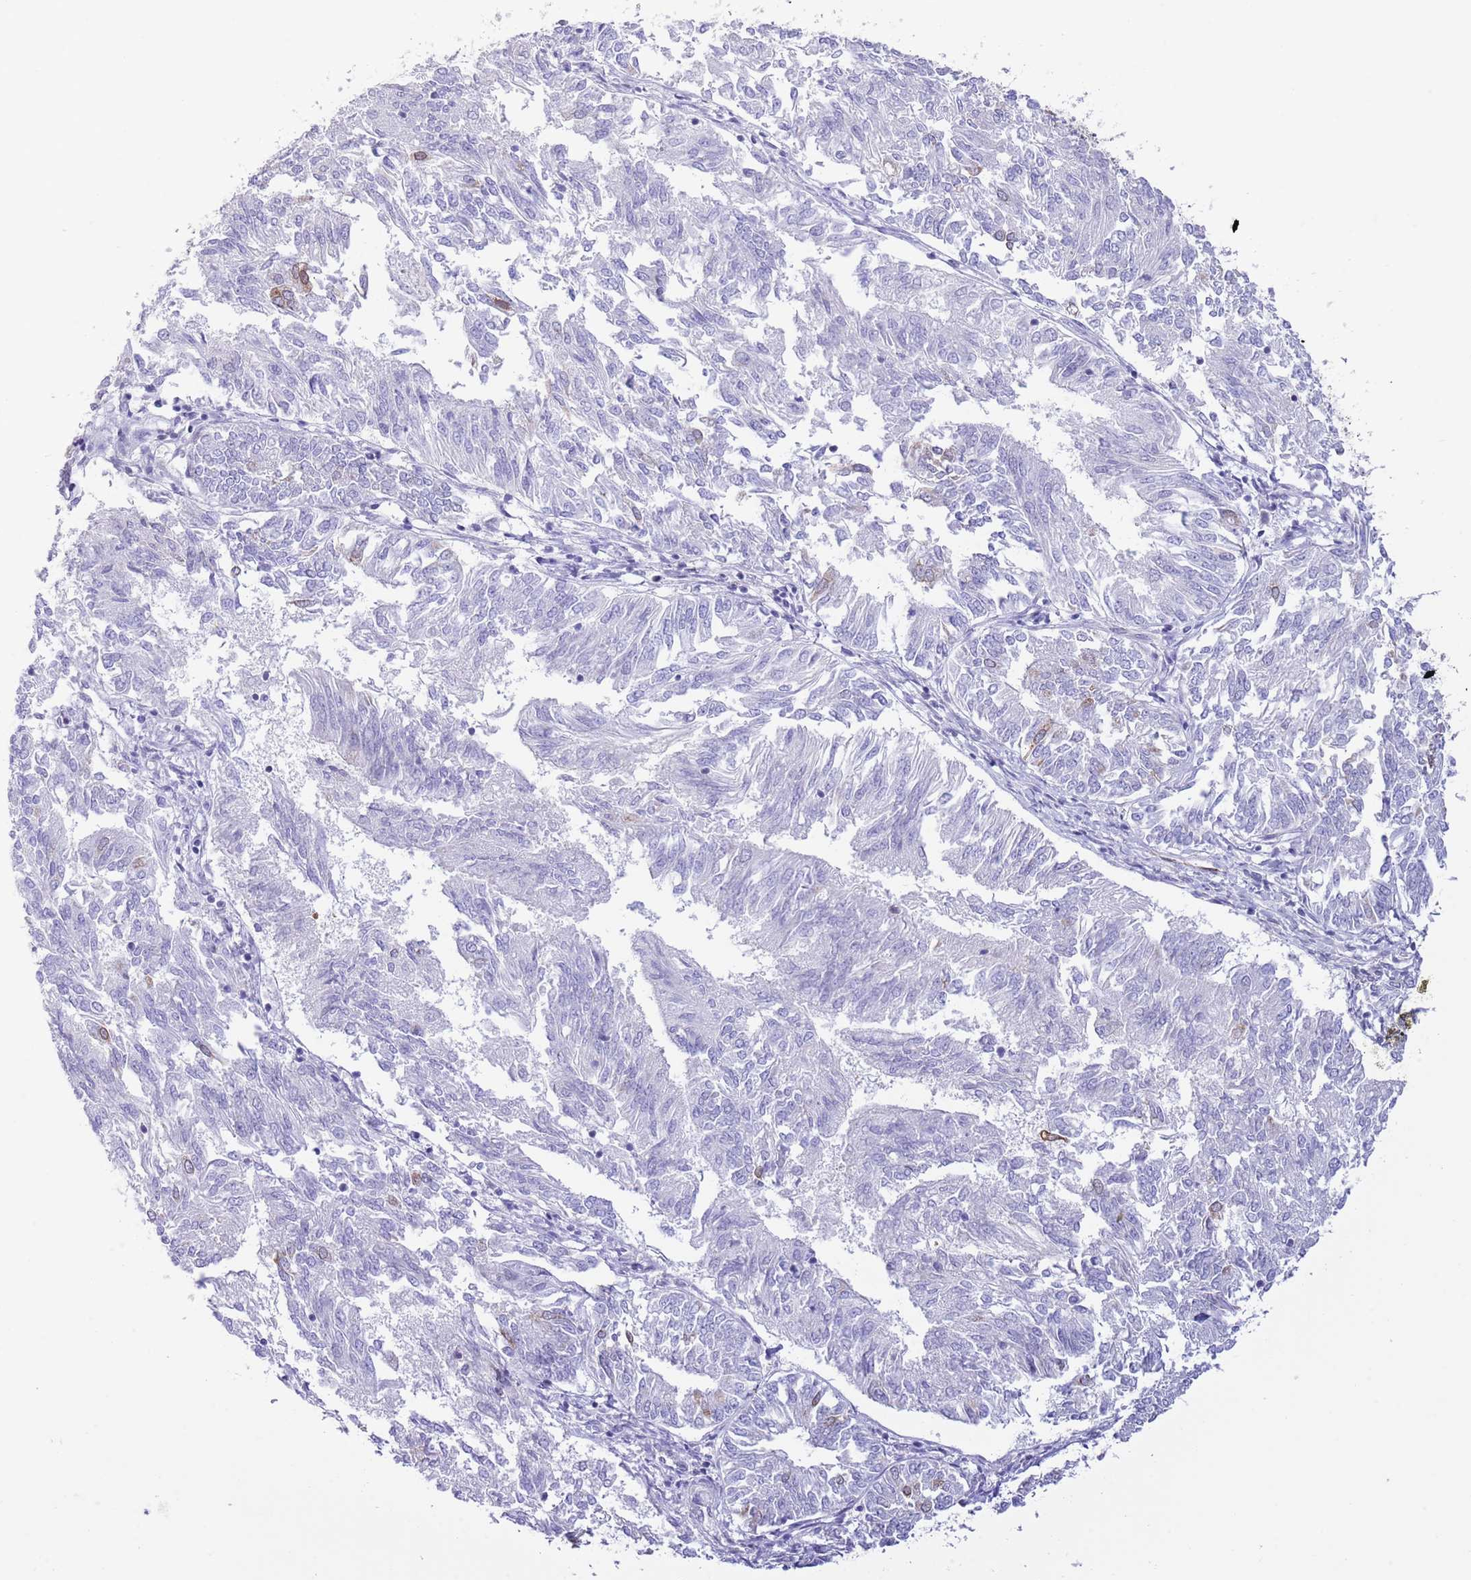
{"staining": {"intensity": "negative", "quantity": "none", "location": "none"}, "tissue": "endometrial cancer", "cell_type": "Tumor cells", "image_type": "cancer", "snomed": [{"axis": "morphology", "description": "Adenocarcinoma, NOS"}, {"axis": "topography", "description": "Endometrium"}], "caption": "This is an immunohistochemistry (IHC) image of endometrial cancer (adenocarcinoma). There is no expression in tumor cells.", "gene": "EBPL", "patient": {"sex": "female", "age": 58}}